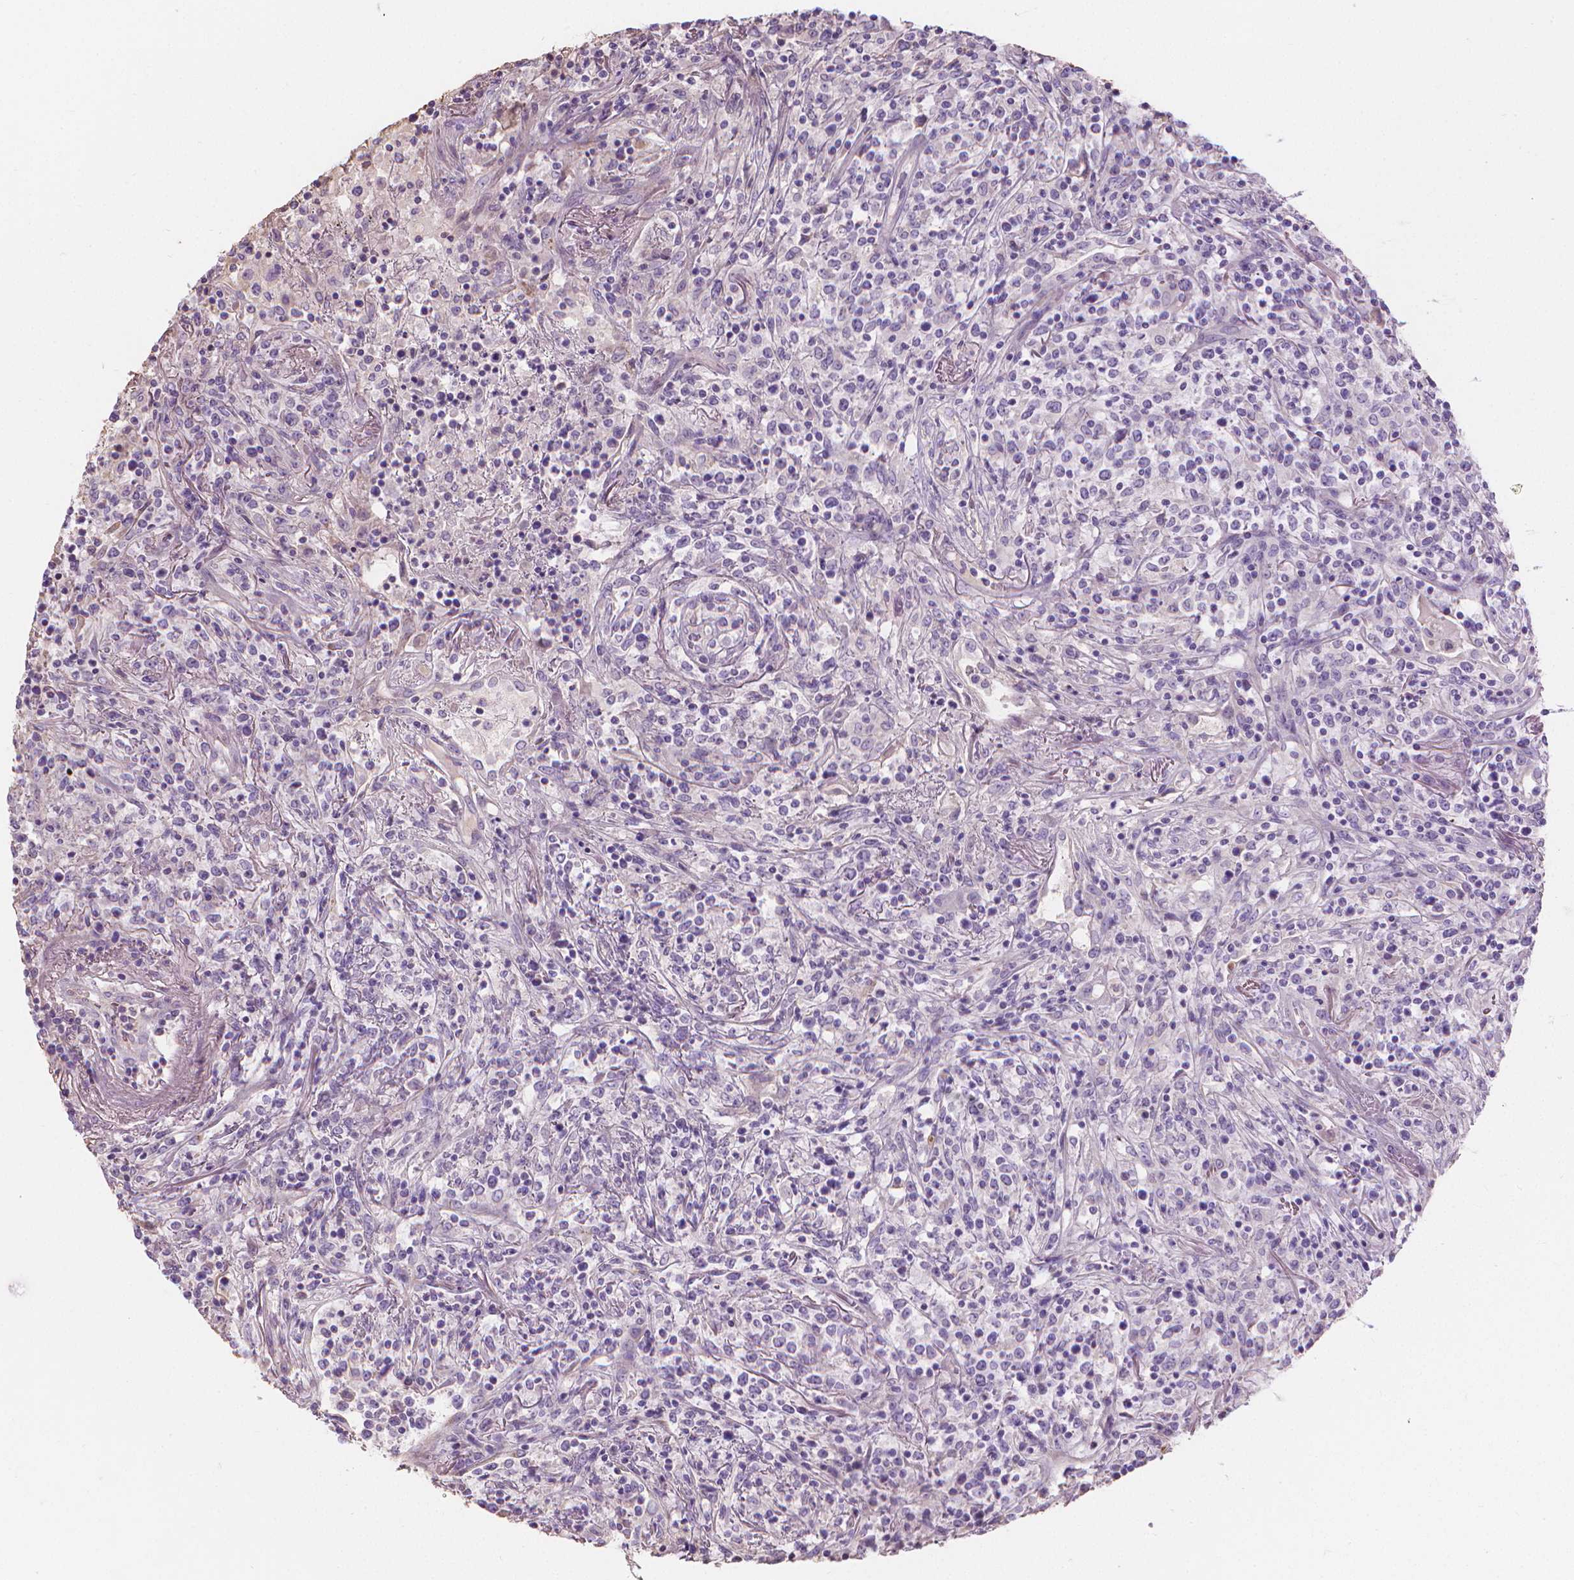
{"staining": {"intensity": "negative", "quantity": "none", "location": "none"}, "tissue": "lymphoma", "cell_type": "Tumor cells", "image_type": "cancer", "snomed": [{"axis": "morphology", "description": "Malignant lymphoma, non-Hodgkin's type, High grade"}, {"axis": "topography", "description": "Lung"}], "caption": "Tumor cells show no significant staining in lymphoma.", "gene": "CABCOCO1", "patient": {"sex": "male", "age": 79}}